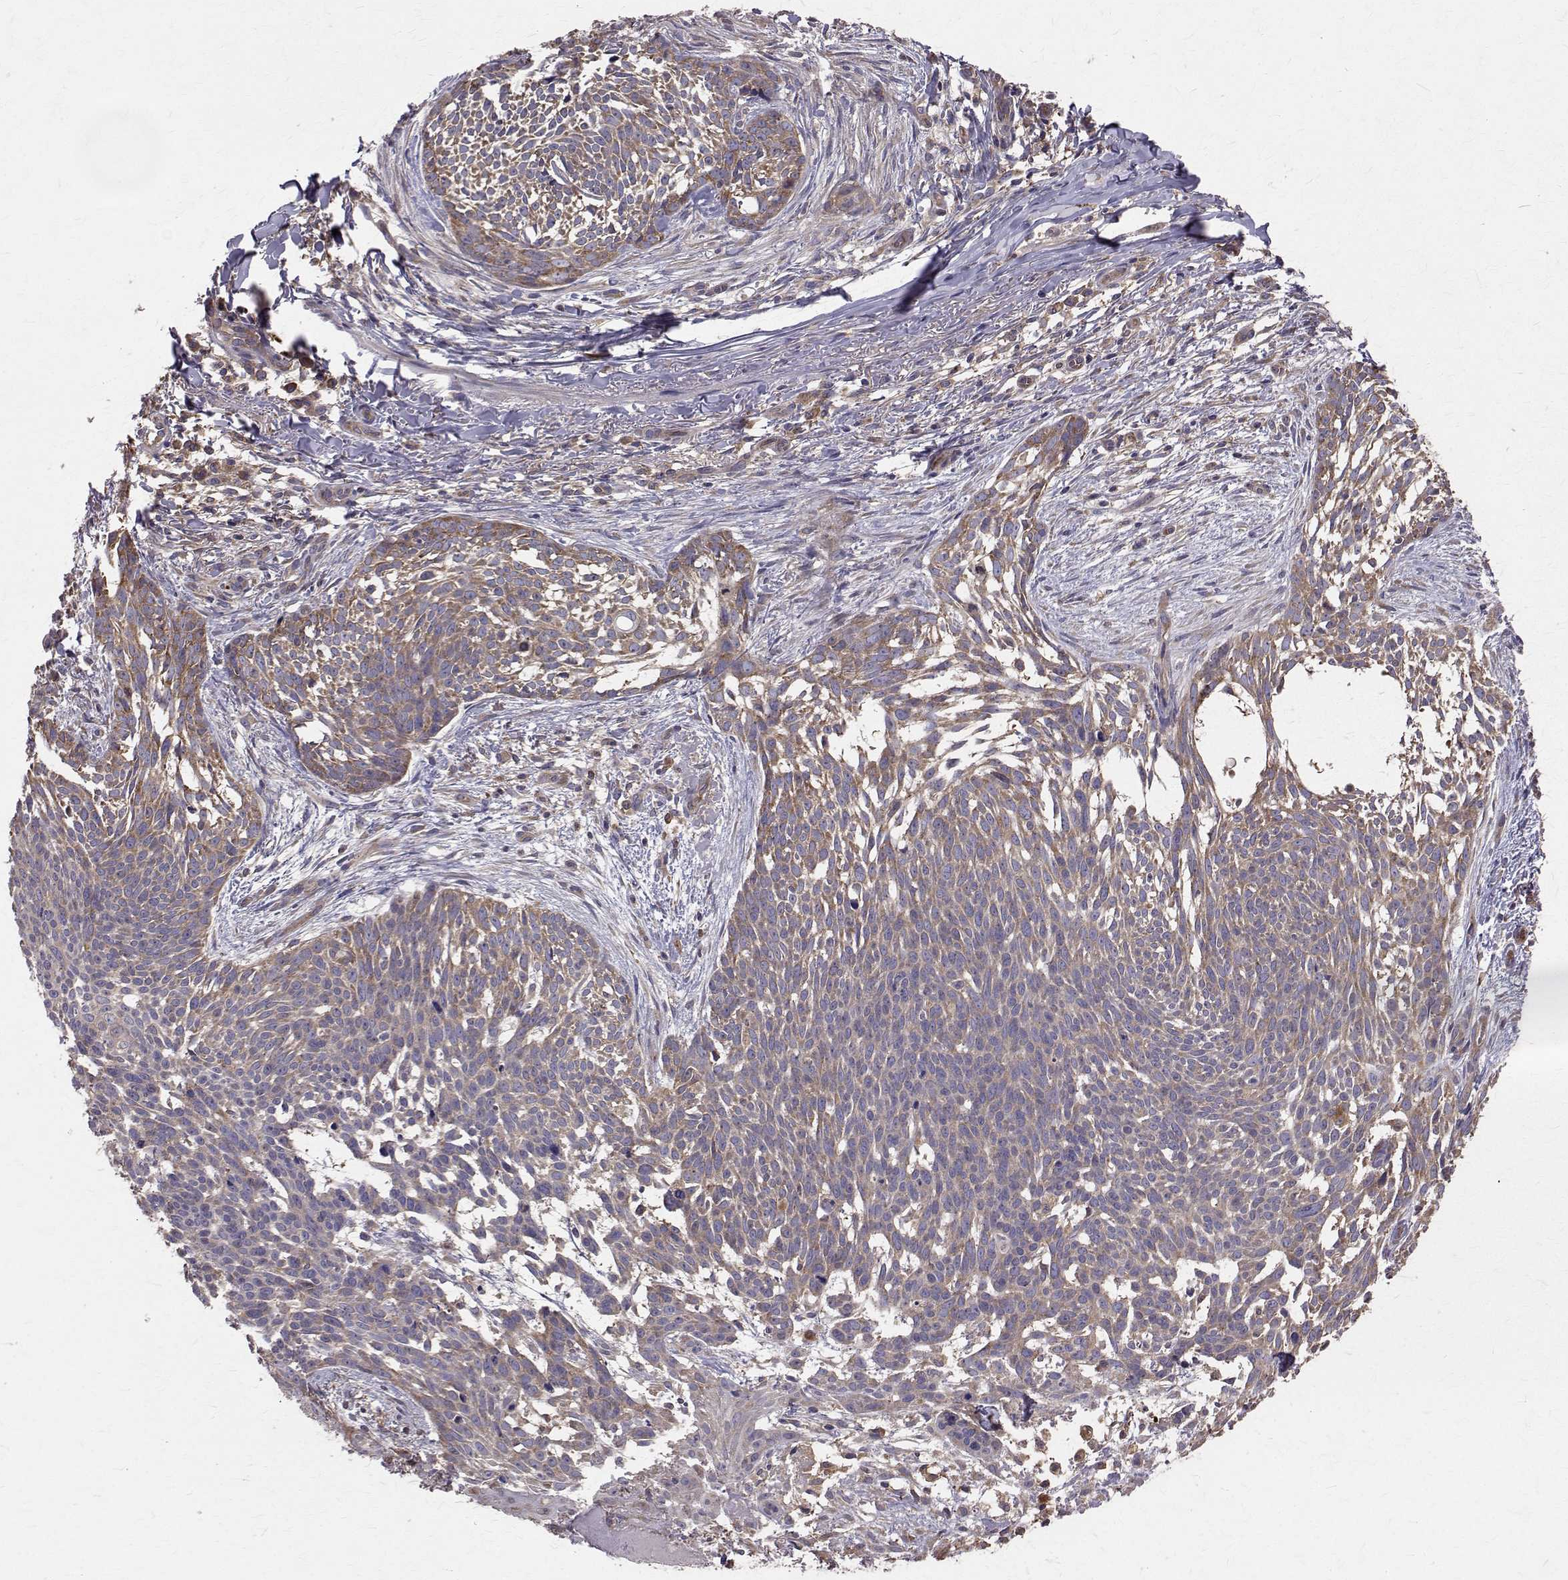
{"staining": {"intensity": "weak", "quantity": ">75%", "location": "cytoplasmic/membranous"}, "tissue": "skin cancer", "cell_type": "Tumor cells", "image_type": "cancer", "snomed": [{"axis": "morphology", "description": "Basal cell carcinoma"}, {"axis": "topography", "description": "Skin"}], "caption": "Protein staining of basal cell carcinoma (skin) tissue reveals weak cytoplasmic/membranous positivity in about >75% of tumor cells. (IHC, brightfield microscopy, high magnification).", "gene": "FARSB", "patient": {"sex": "male", "age": 88}}